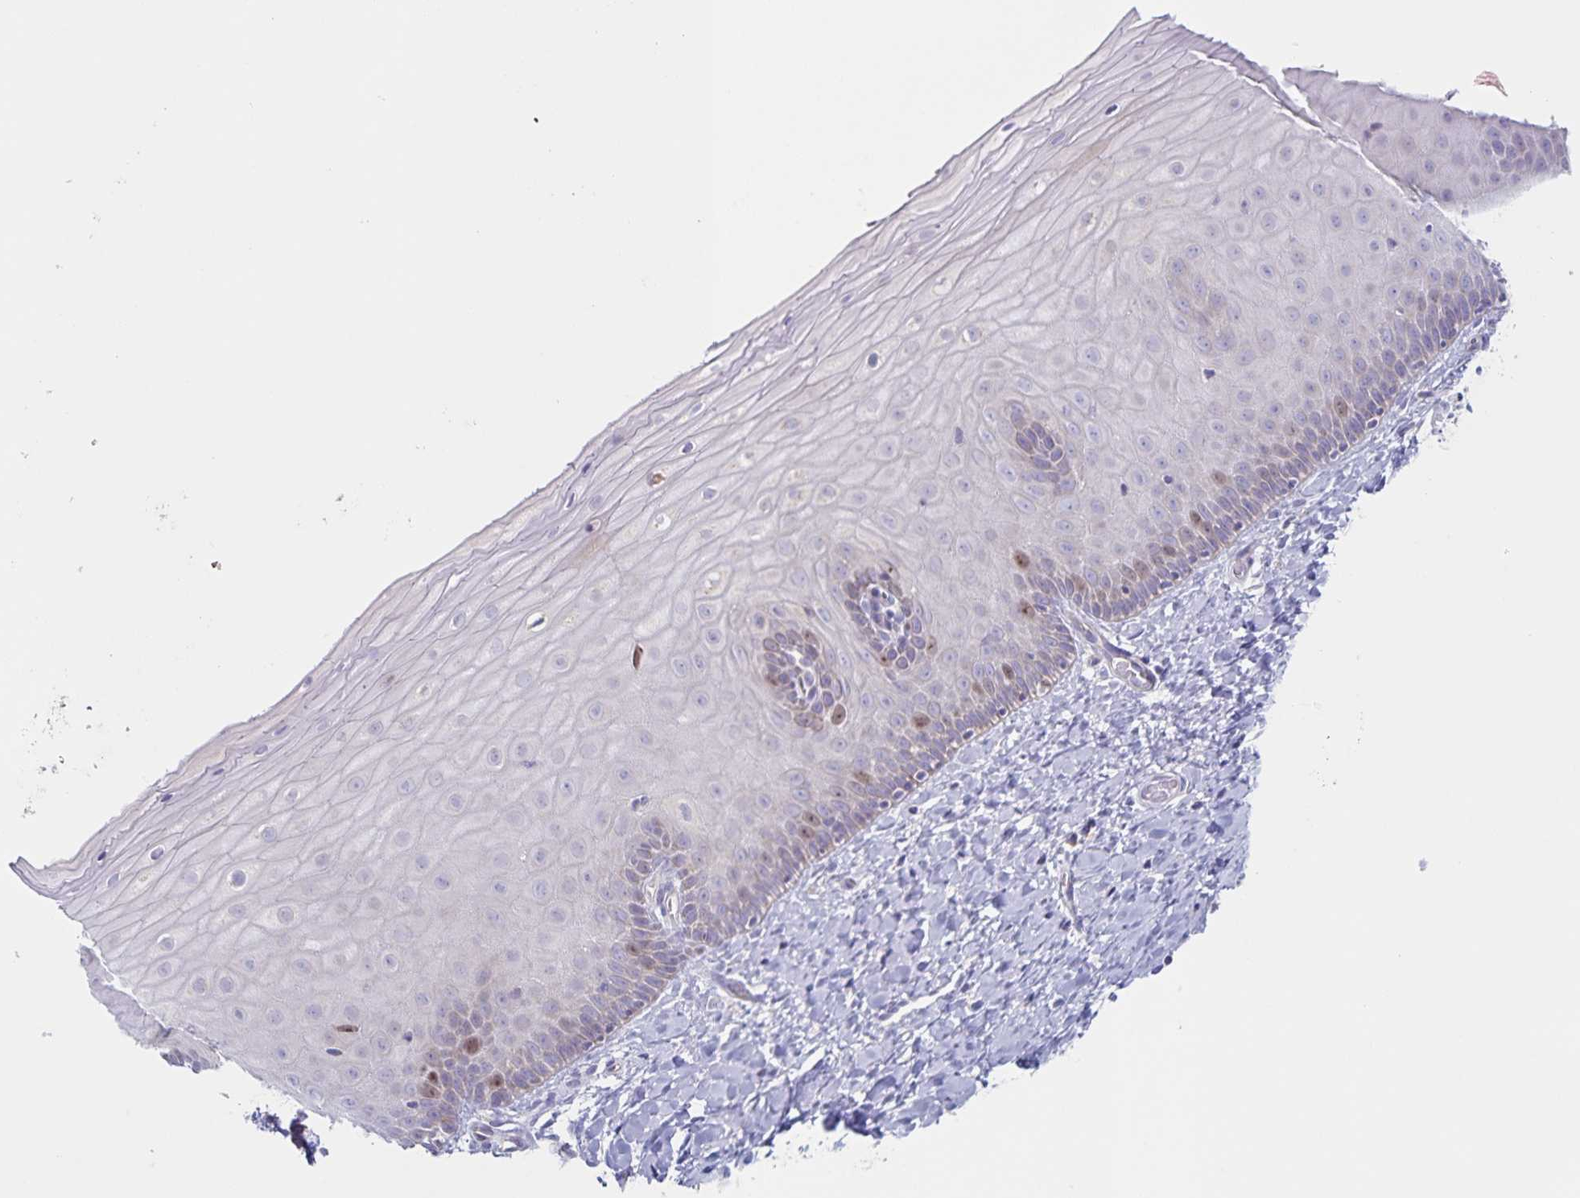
{"staining": {"intensity": "negative", "quantity": "none", "location": "none"}, "tissue": "cervix", "cell_type": "Glandular cells", "image_type": "normal", "snomed": [{"axis": "morphology", "description": "Normal tissue, NOS"}, {"axis": "topography", "description": "Cervix"}], "caption": "Human cervix stained for a protein using IHC exhibits no staining in glandular cells.", "gene": "CENPH", "patient": {"sex": "female", "age": 37}}